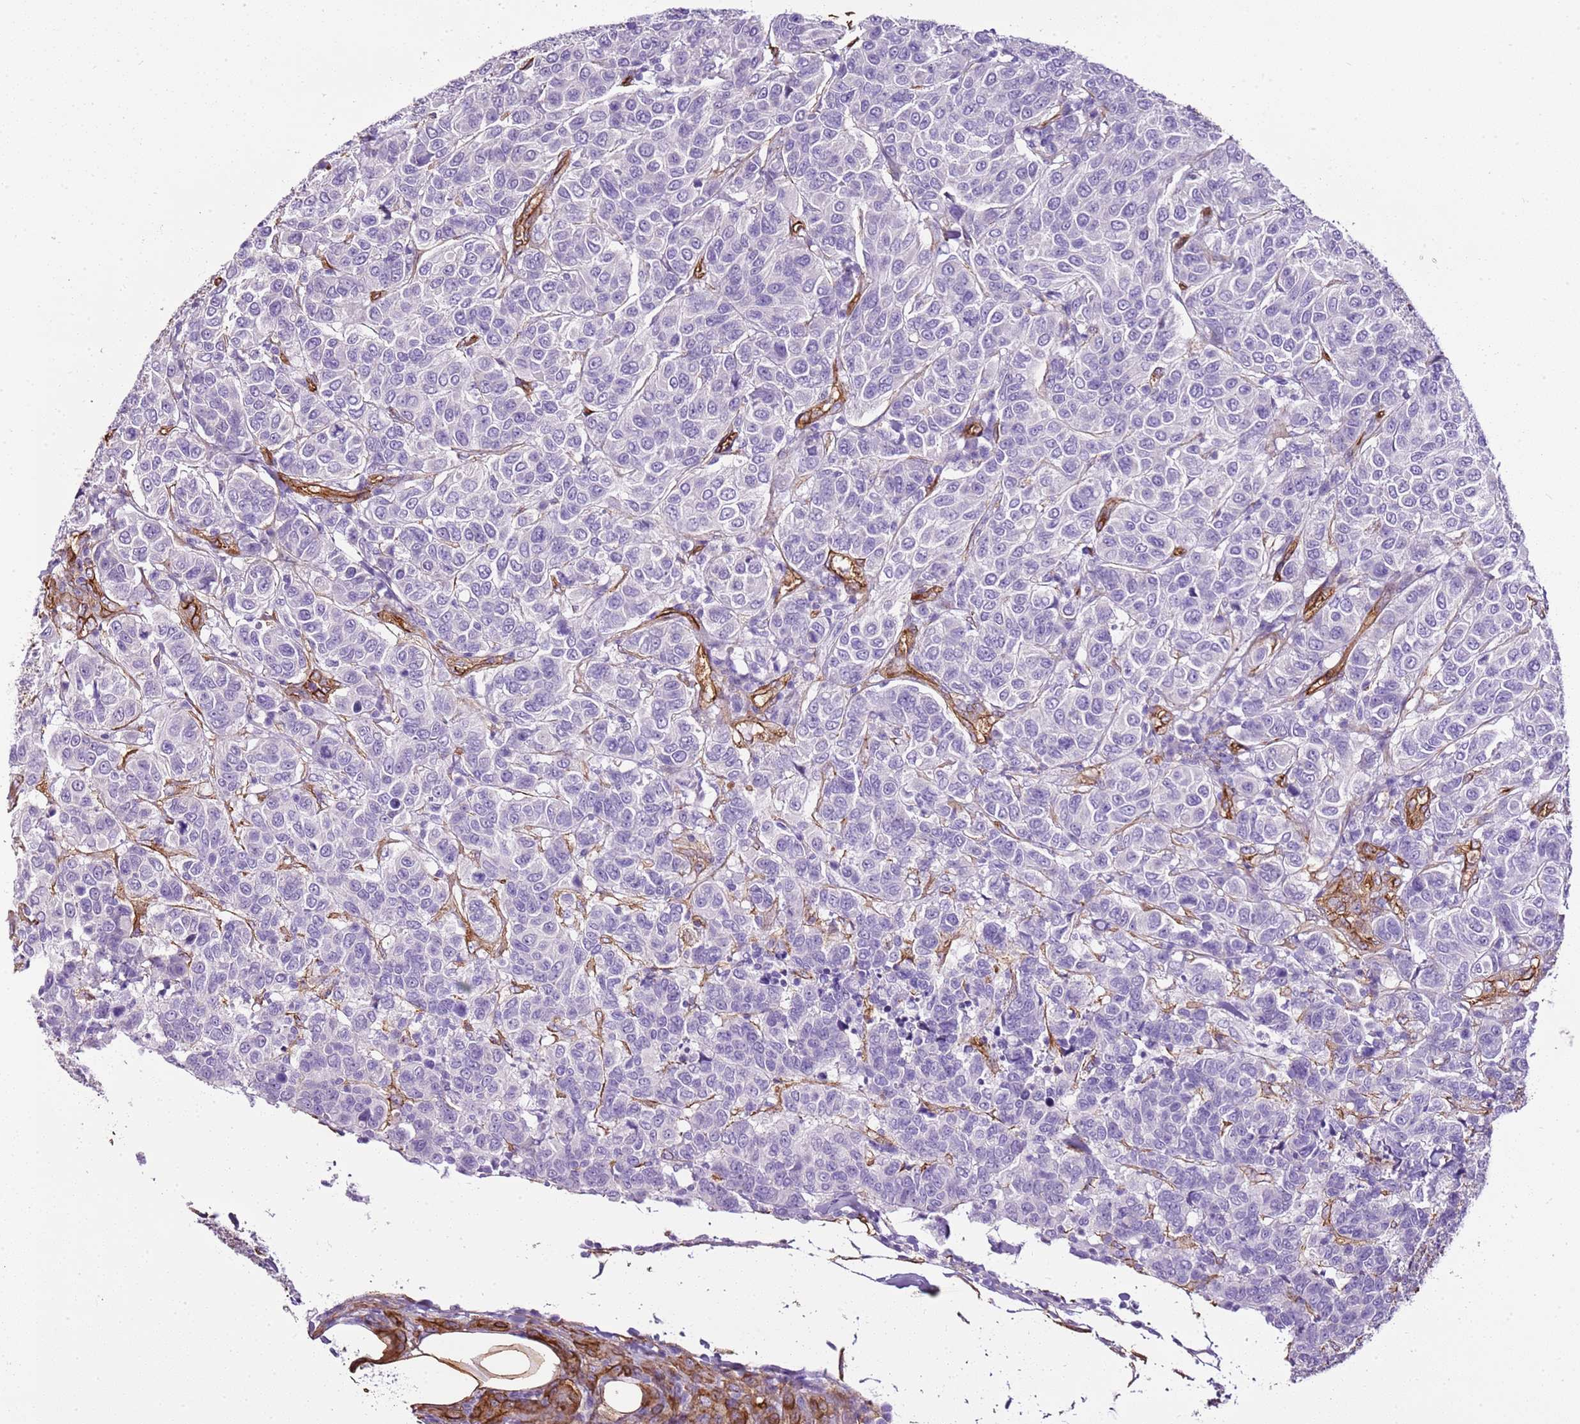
{"staining": {"intensity": "negative", "quantity": "none", "location": "none"}, "tissue": "breast cancer", "cell_type": "Tumor cells", "image_type": "cancer", "snomed": [{"axis": "morphology", "description": "Duct carcinoma"}, {"axis": "topography", "description": "Breast"}], "caption": "An image of human breast invasive ductal carcinoma is negative for staining in tumor cells.", "gene": "CTDSPL", "patient": {"sex": "female", "age": 55}}